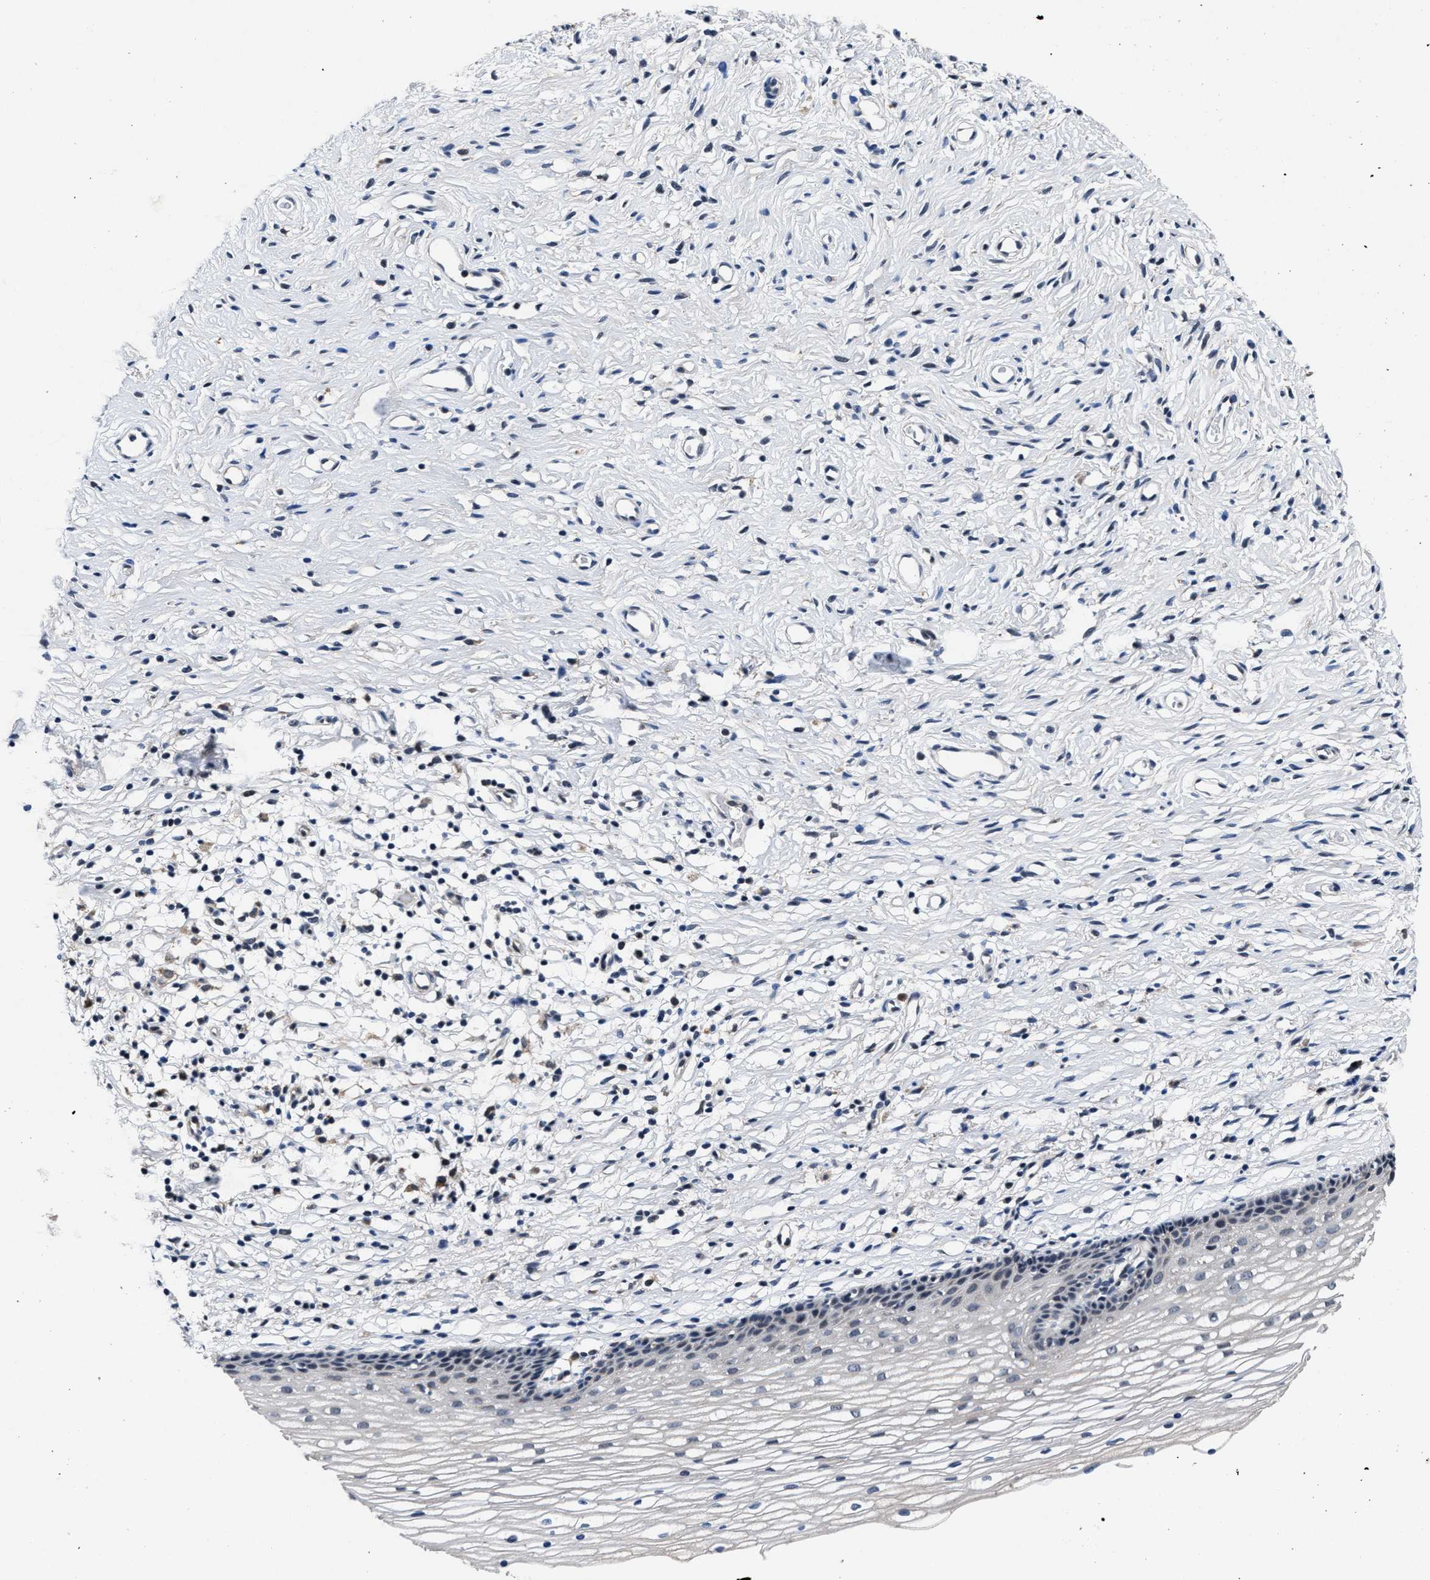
{"staining": {"intensity": "negative", "quantity": "none", "location": "none"}, "tissue": "cervix", "cell_type": "Glandular cells", "image_type": "normal", "snomed": [{"axis": "morphology", "description": "Normal tissue, NOS"}, {"axis": "topography", "description": "Cervix"}], "caption": "Cervix stained for a protein using IHC displays no expression glandular cells.", "gene": "TMEM53", "patient": {"sex": "female", "age": 77}}